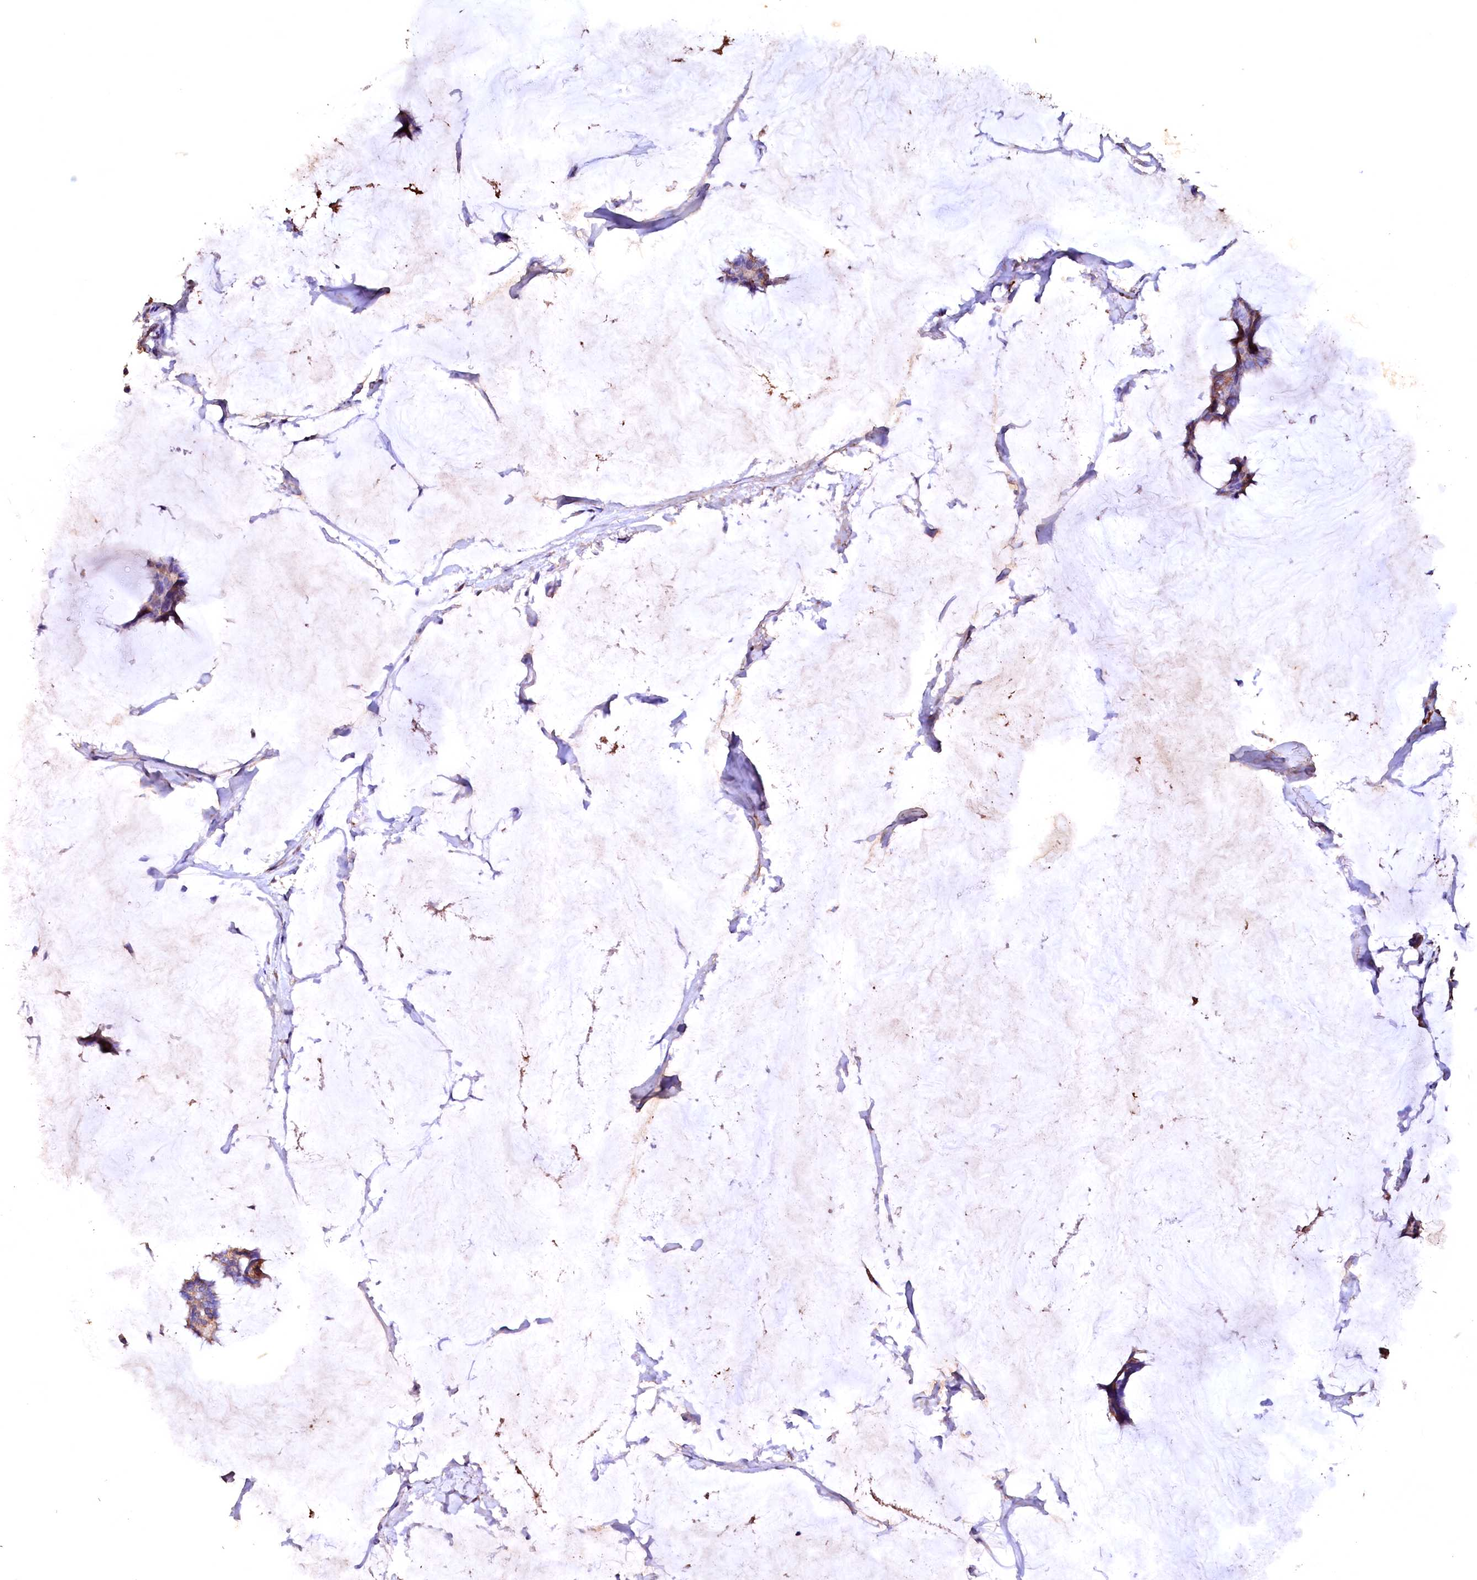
{"staining": {"intensity": "weak", "quantity": ">75%", "location": "cytoplasmic/membranous"}, "tissue": "breast cancer", "cell_type": "Tumor cells", "image_type": "cancer", "snomed": [{"axis": "morphology", "description": "Duct carcinoma"}, {"axis": "topography", "description": "Breast"}], "caption": "Weak cytoplasmic/membranous expression for a protein is present in about >75% of tumor cells of breast infiltrating ductal carcinoma using IHC.", "gene": "VPS36", "patient": {"sex": "female", "age": 93}}